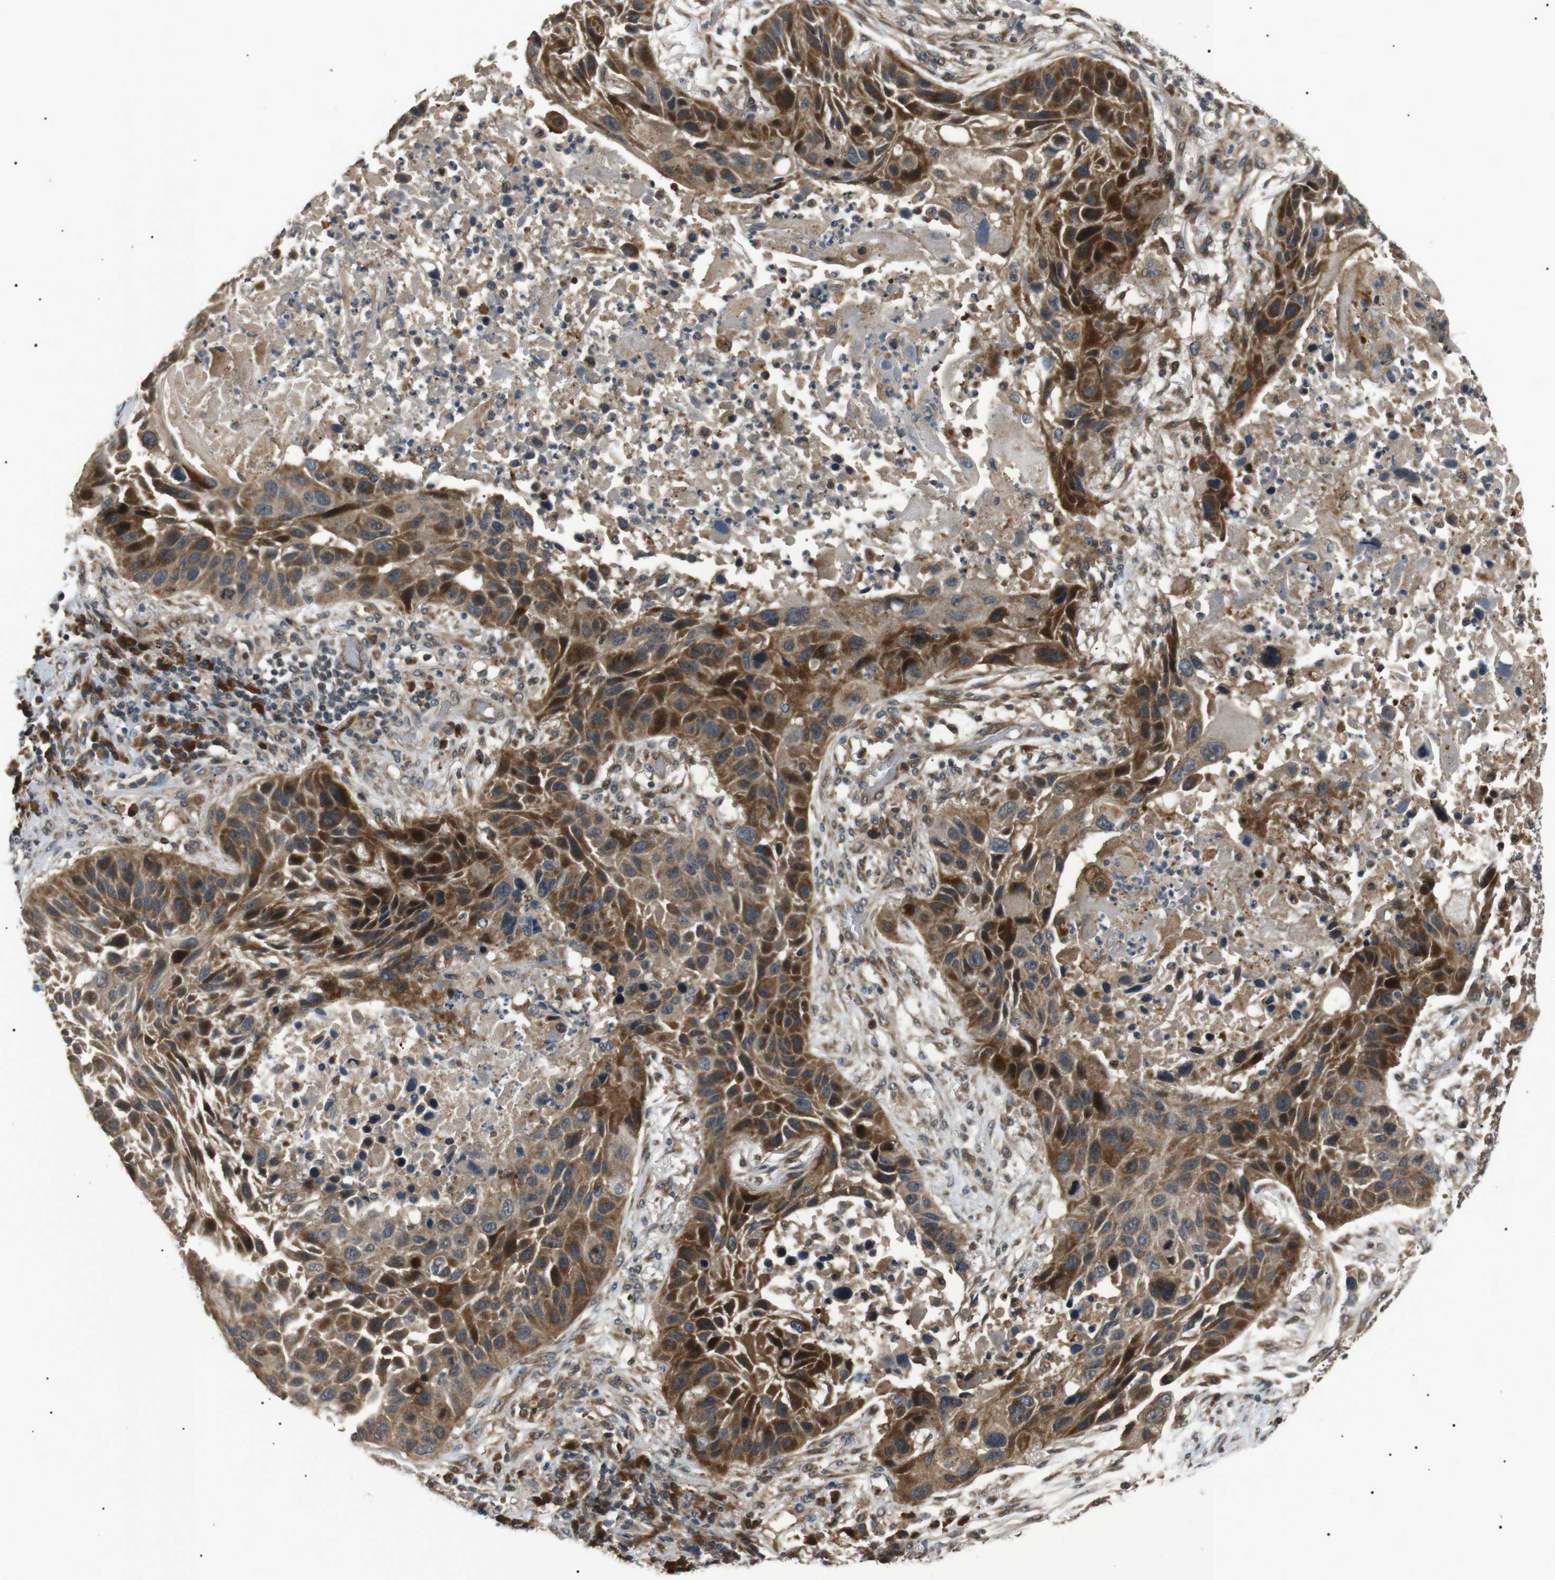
{"staining": {"intensity": "moderate", "quantity": ">75%", "location": "cytoplasmic/membranous"}, "tissue": "lung cancer", "cell_type": "Tumor cells", "image_type": "cancer", "snomed": [{"axis": "morphology", "description": "Squamous cell carcinoma, NOS"}, {"axis": "topography", "description": "Lung"}], "caption": "Approximately >75% of tumor cells in human lung cancer (squamous cell carcinoma) show moderate cytoplasmic/membranous protein expression as visualized by brown immunohistochemical staining.", "gene": "HSPA13", "patient": {"sex": "male", "age": 57}}